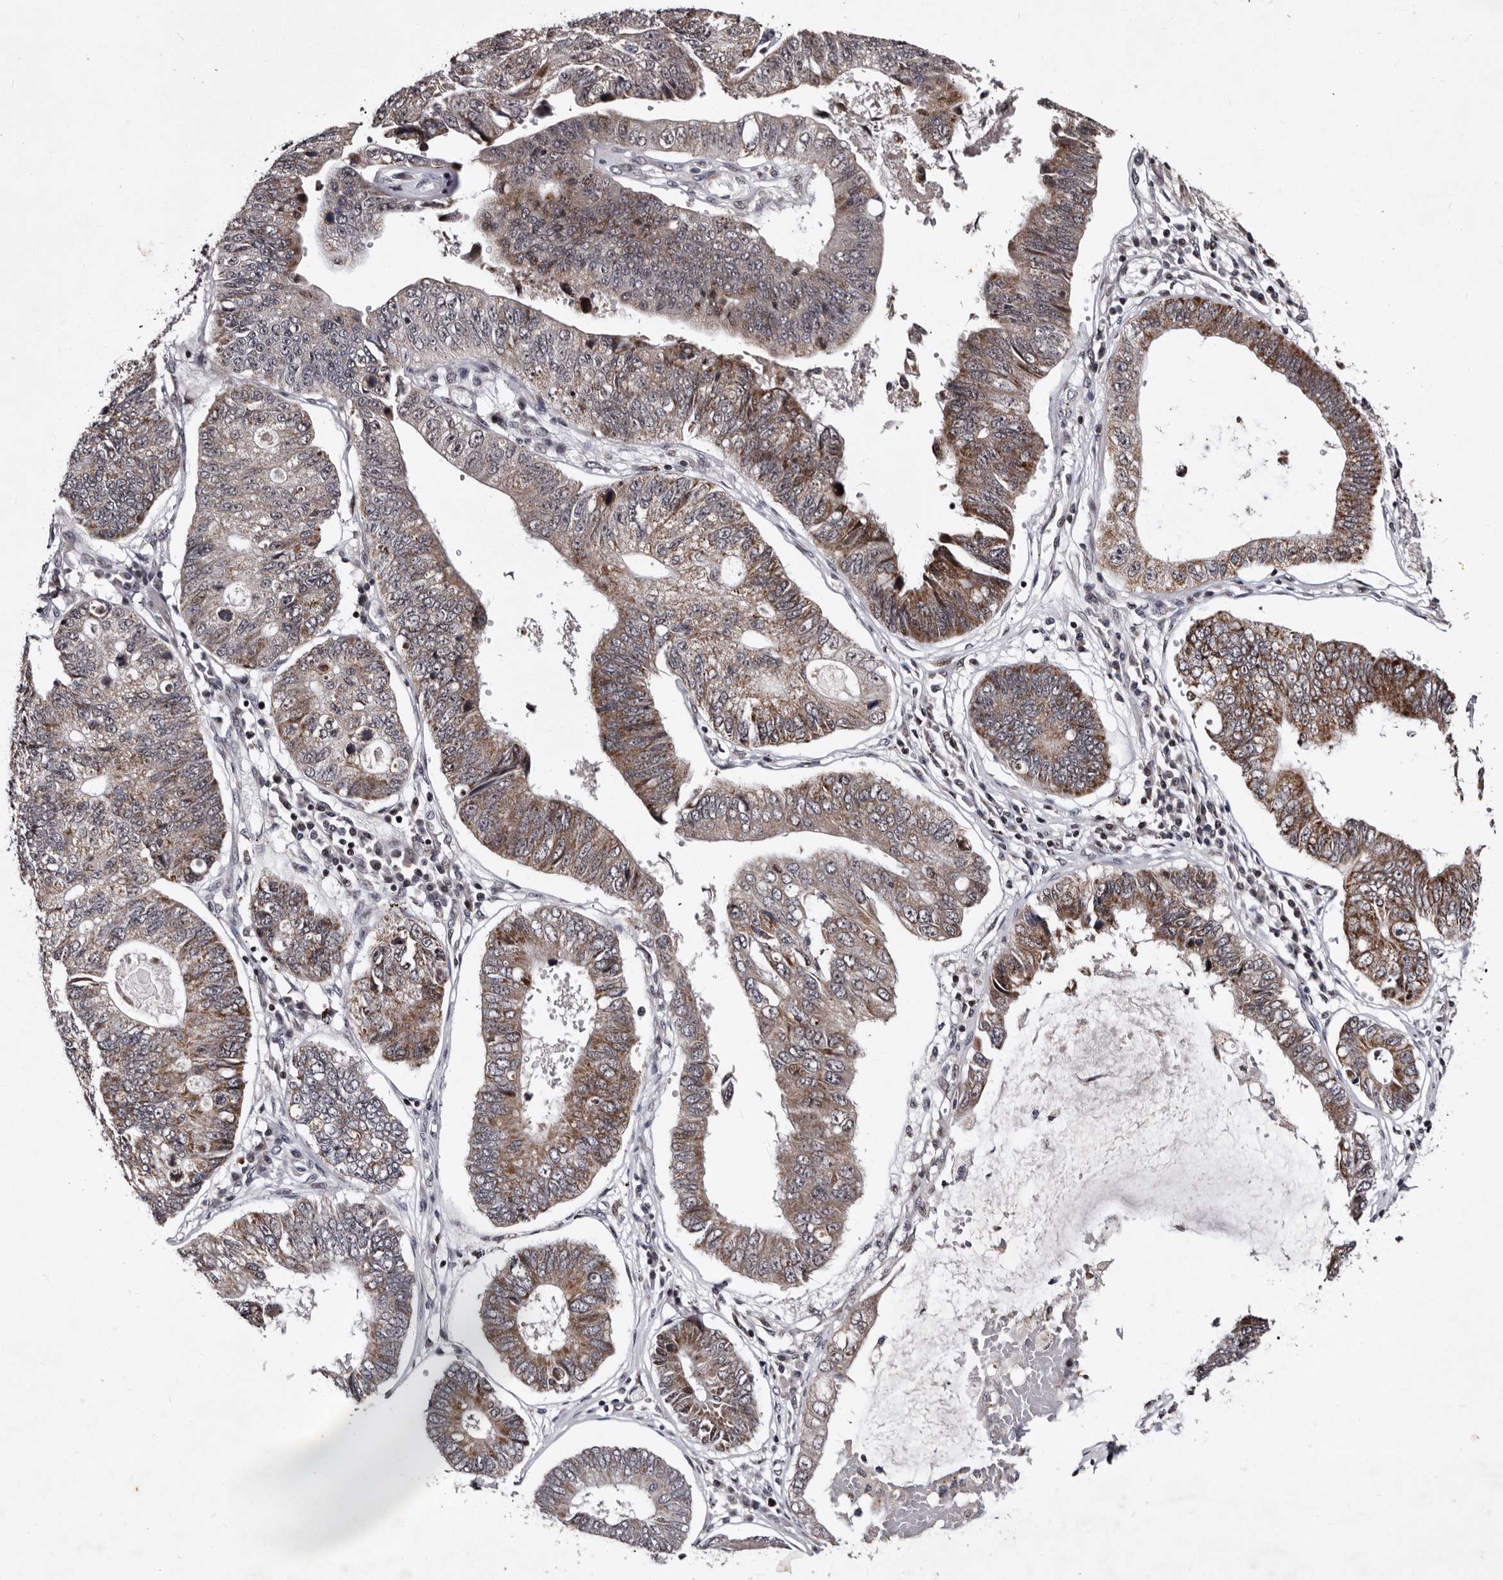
{"staining": {"intensity": "weak", "quantity": ">75%", "location": "cytoplasmic/membranous"}, "tissue": "stomach cancer", "cell_type": "Tumor cells", "image_type": "cancer", "snomed": [{"axis": "morphology", "description": "Adenocarcinoma, NOS"}, {"axis": "topography", "description": "Stomach"}], "caption": "Stomach cancer (adenocarcinoma) stained for a protein shows weak cytoplasmic/membranous positivity in tumor cells.", "gene": "TNKS", "patient": {"sex": "male", "age": 59}}